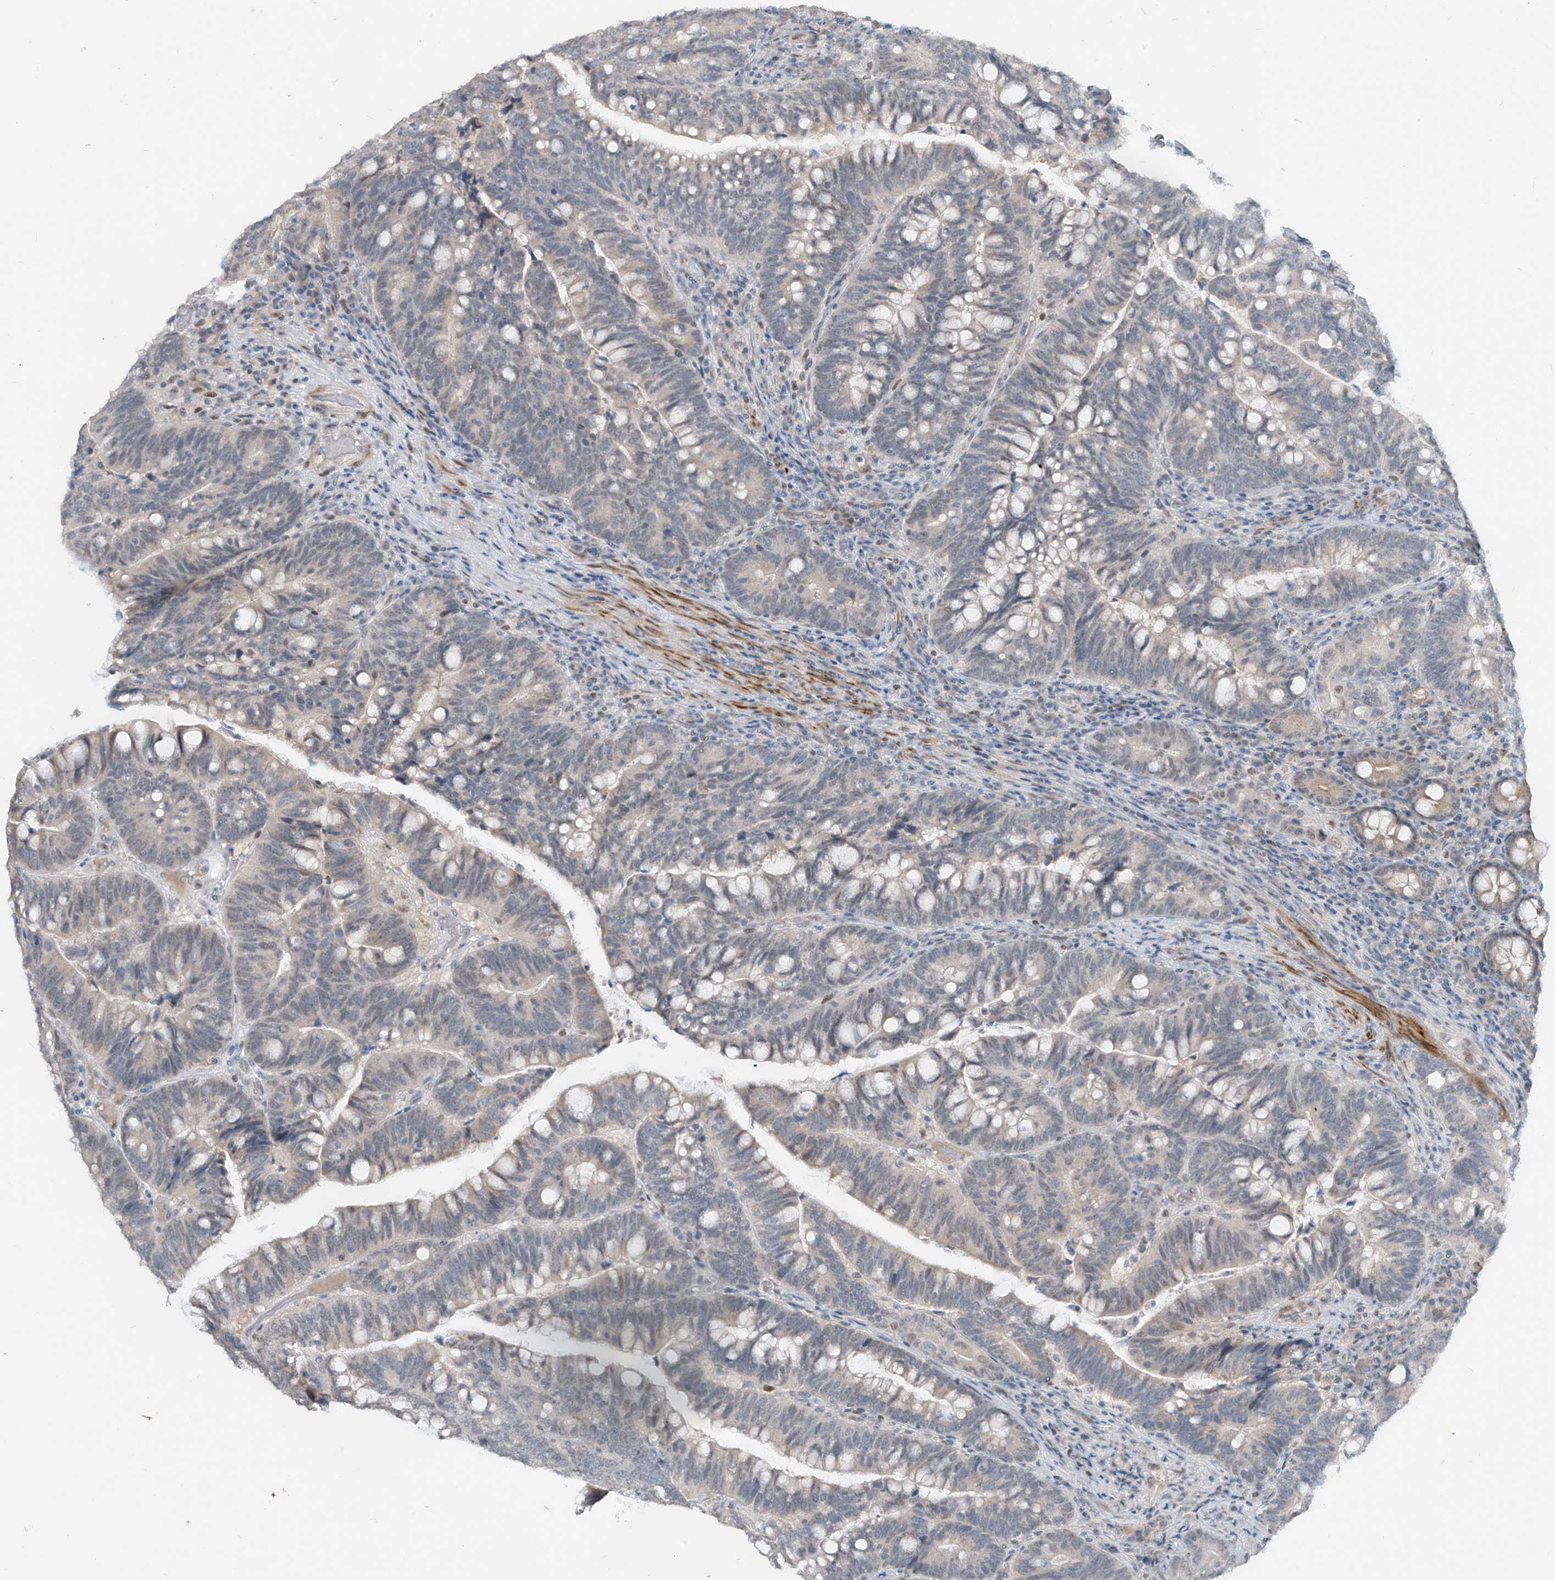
{"staining": {"intensity": "negative", "quantity": "none", "location": "none"}, "tissue": "colorectal cancer", "cell_type": "Tumor cells", "image_type": "cancer", "snomed": [{"axis": "morphology", "description": "Adenocarcinoma, NOS"}, {"axis": "topography", "description": "Colon"}], "caption": "Immunohistochemistry (IHC) image of neoplastic tissue: colorectal cancer (adenocarcinoma) stained with DAB (3,3'-diaminobenzidine) exhibits no significant protein expression in tumor cells.", "gene": "METAP1D", "patient": {"sex": "female", "age": 66}}